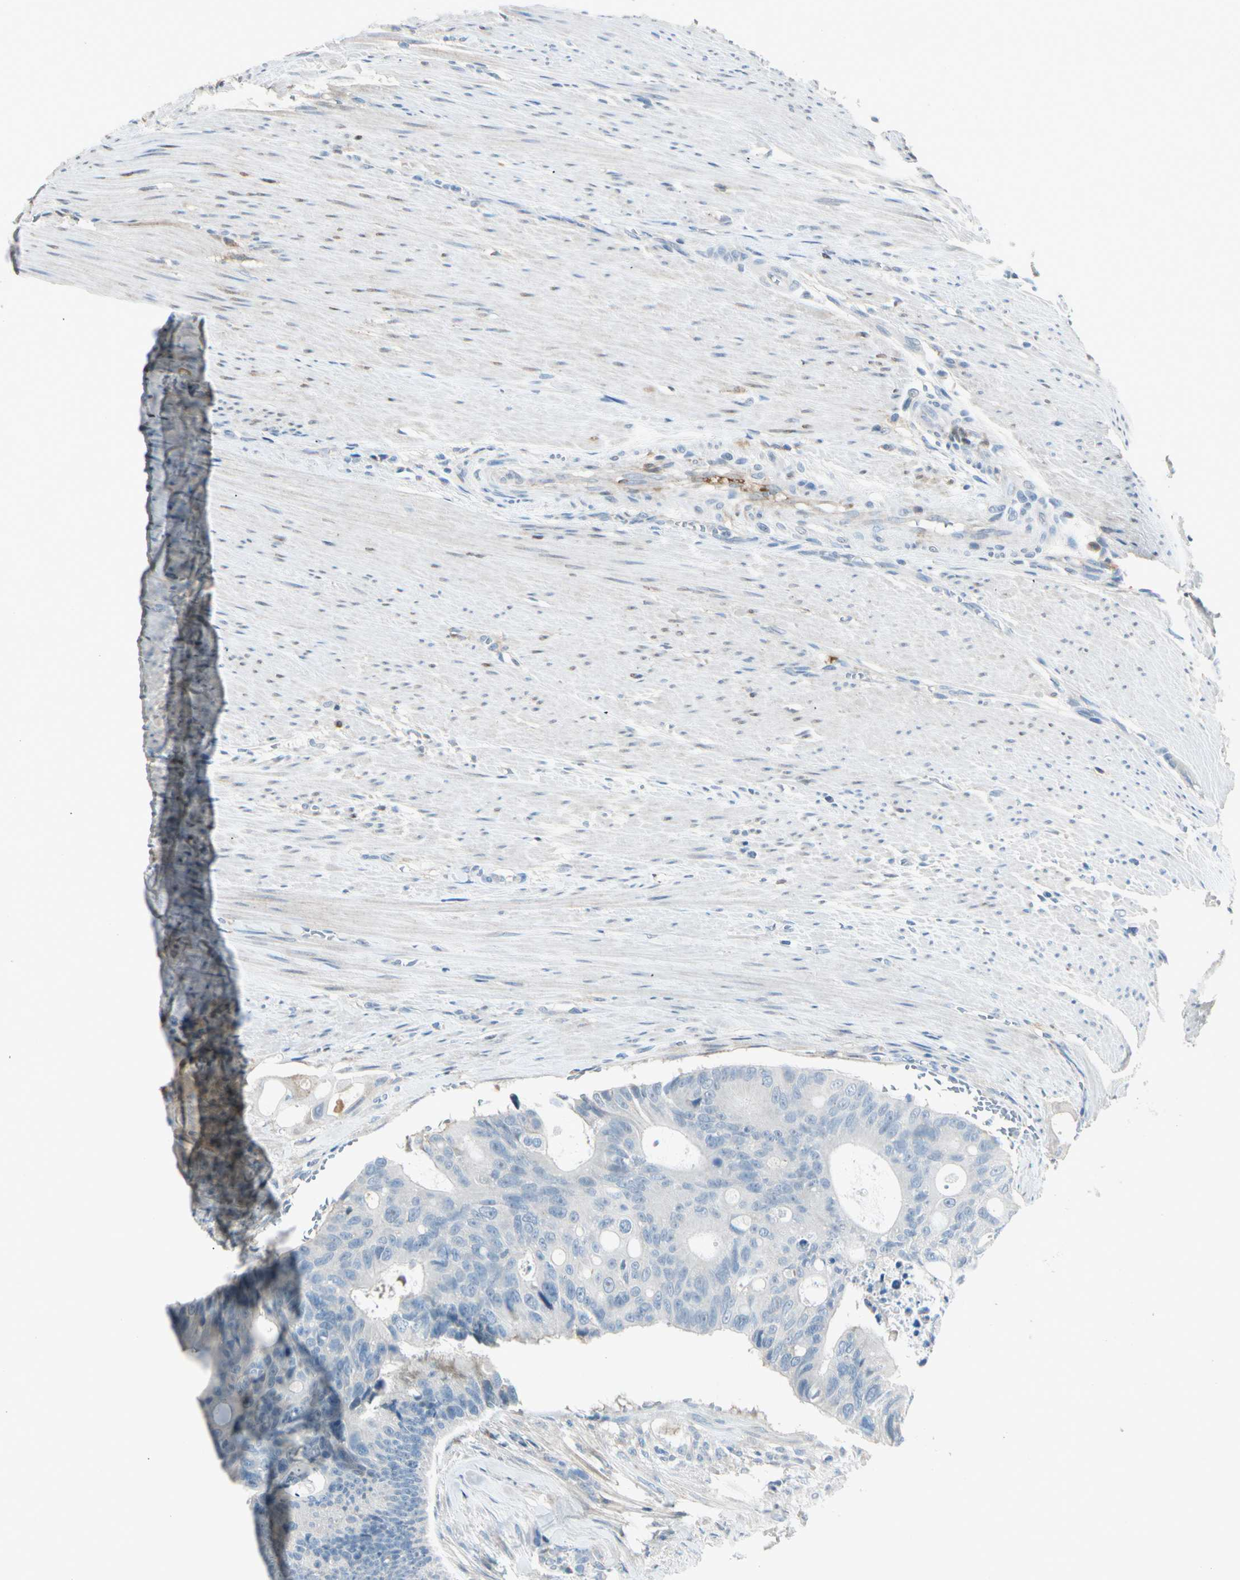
{"staining": {"intensity": "negative", "quantity": "none", "location": "none"}, "tissue": "colorectal cancer", "cell_type": "Tumor cells", "image_type": "cancer", "snomed": [{"axis": "morphology", "description": "Adenocarcinoma, NOS"}, {"axis": "topography", "description": "Colon"}], "caption": "High magnification brightfield microscopy of colorectal cancer (adenocarcinoma) stained with DAB (3,3'-diaminobenzidine) (brown) and counterstained with hematoxylin (blue): tumor cells show no significant positivity. (DAB immunohistochemistry (IHC), high magnification).", "gene": "SERPIND1", "patient": {"sex": "female", "age": 57}}